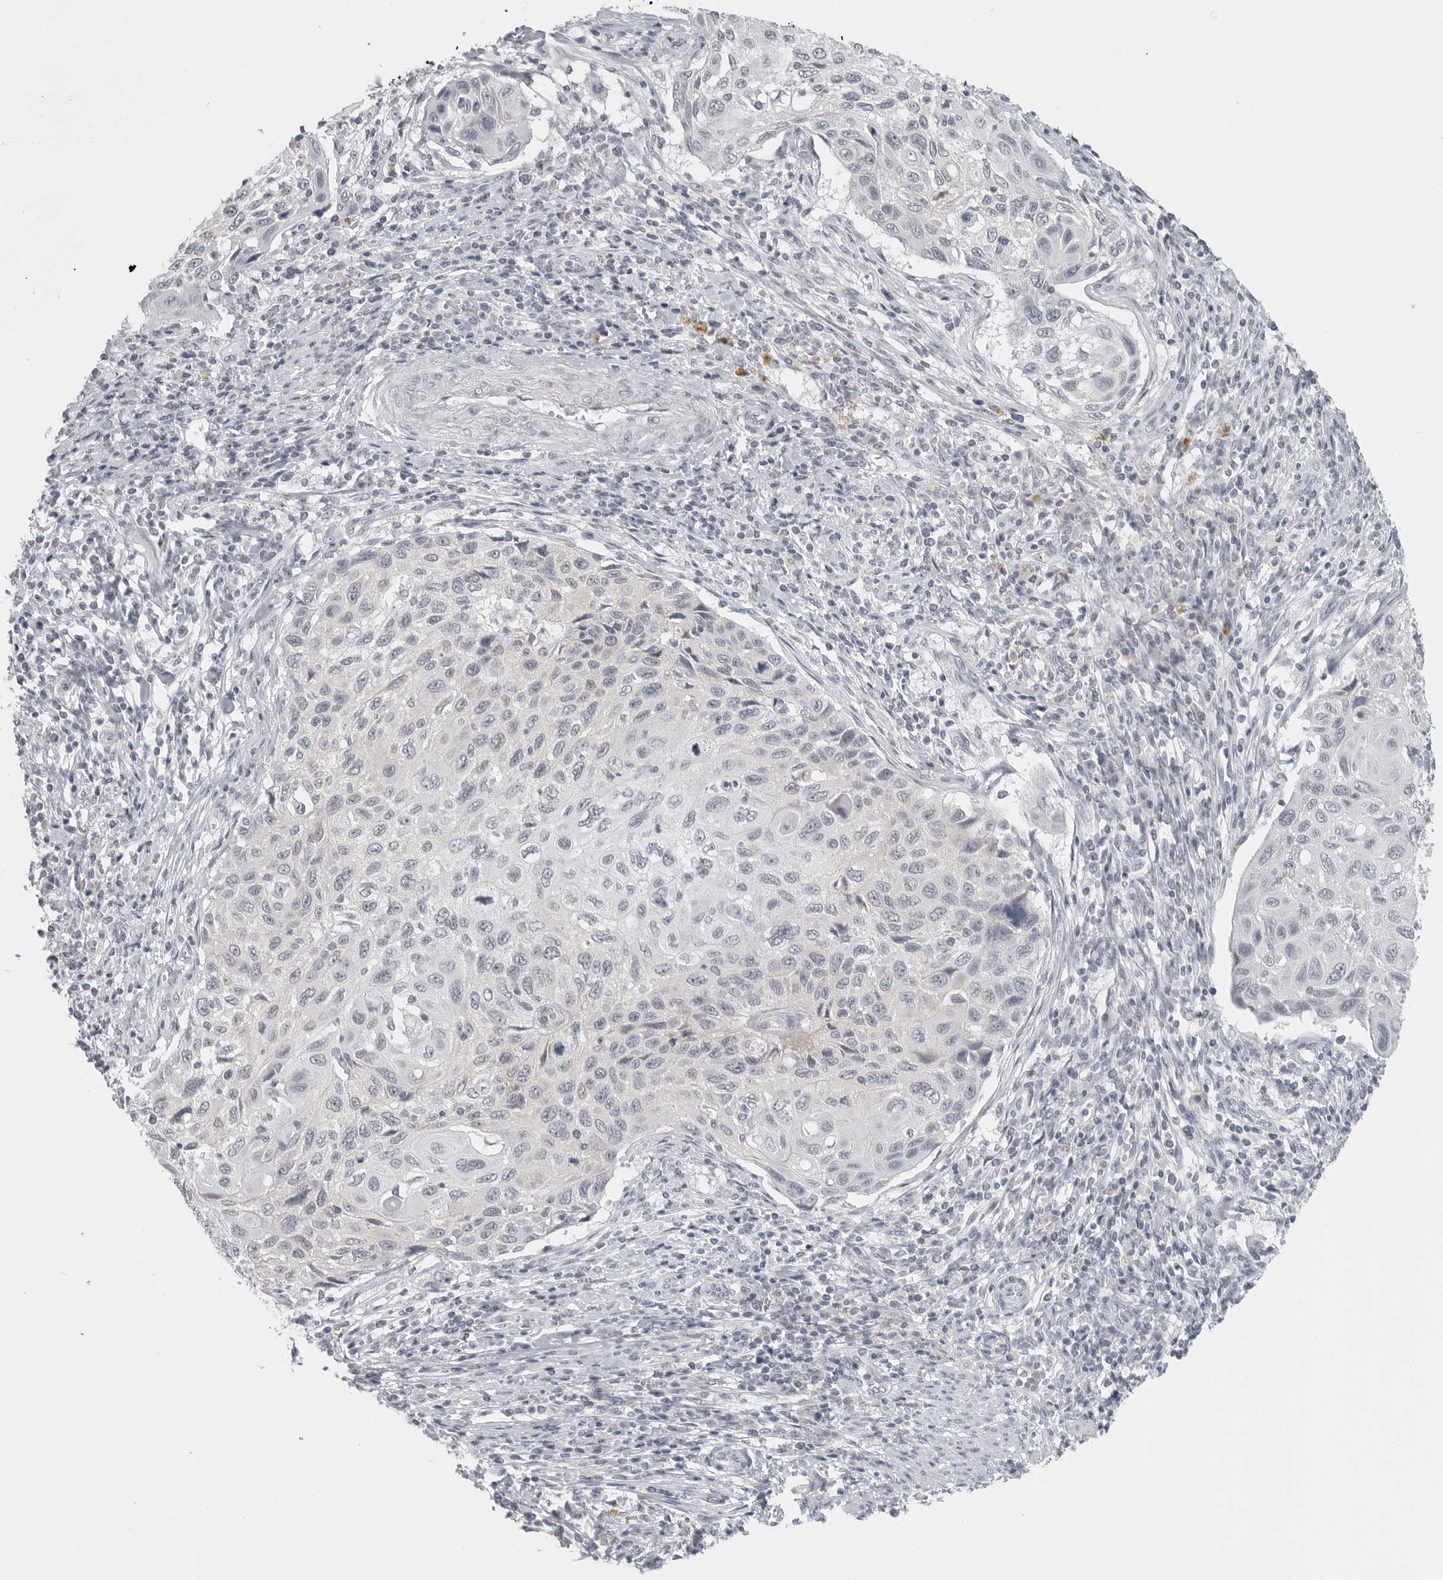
{"staining": {"intensity": "weak", "quantity": "<25%", "location": "nuclear"}, "tissue": "cervical cancer", "cell_type": "Tumor cells", "image_type": "cancer", "snomed": [{"axis": "morphology", "description": "Squamous cell carcinoma, NOS"}, {"axis": "topography", "description": "Cervix"}], "caption": "Cervical cancer (squamous cell carcinoma) was stained to show a protein in brown. There is no significant staining in tumor cells.", "gene": "BPIFA1", "patient": {"sex": "female", "age": 70}}